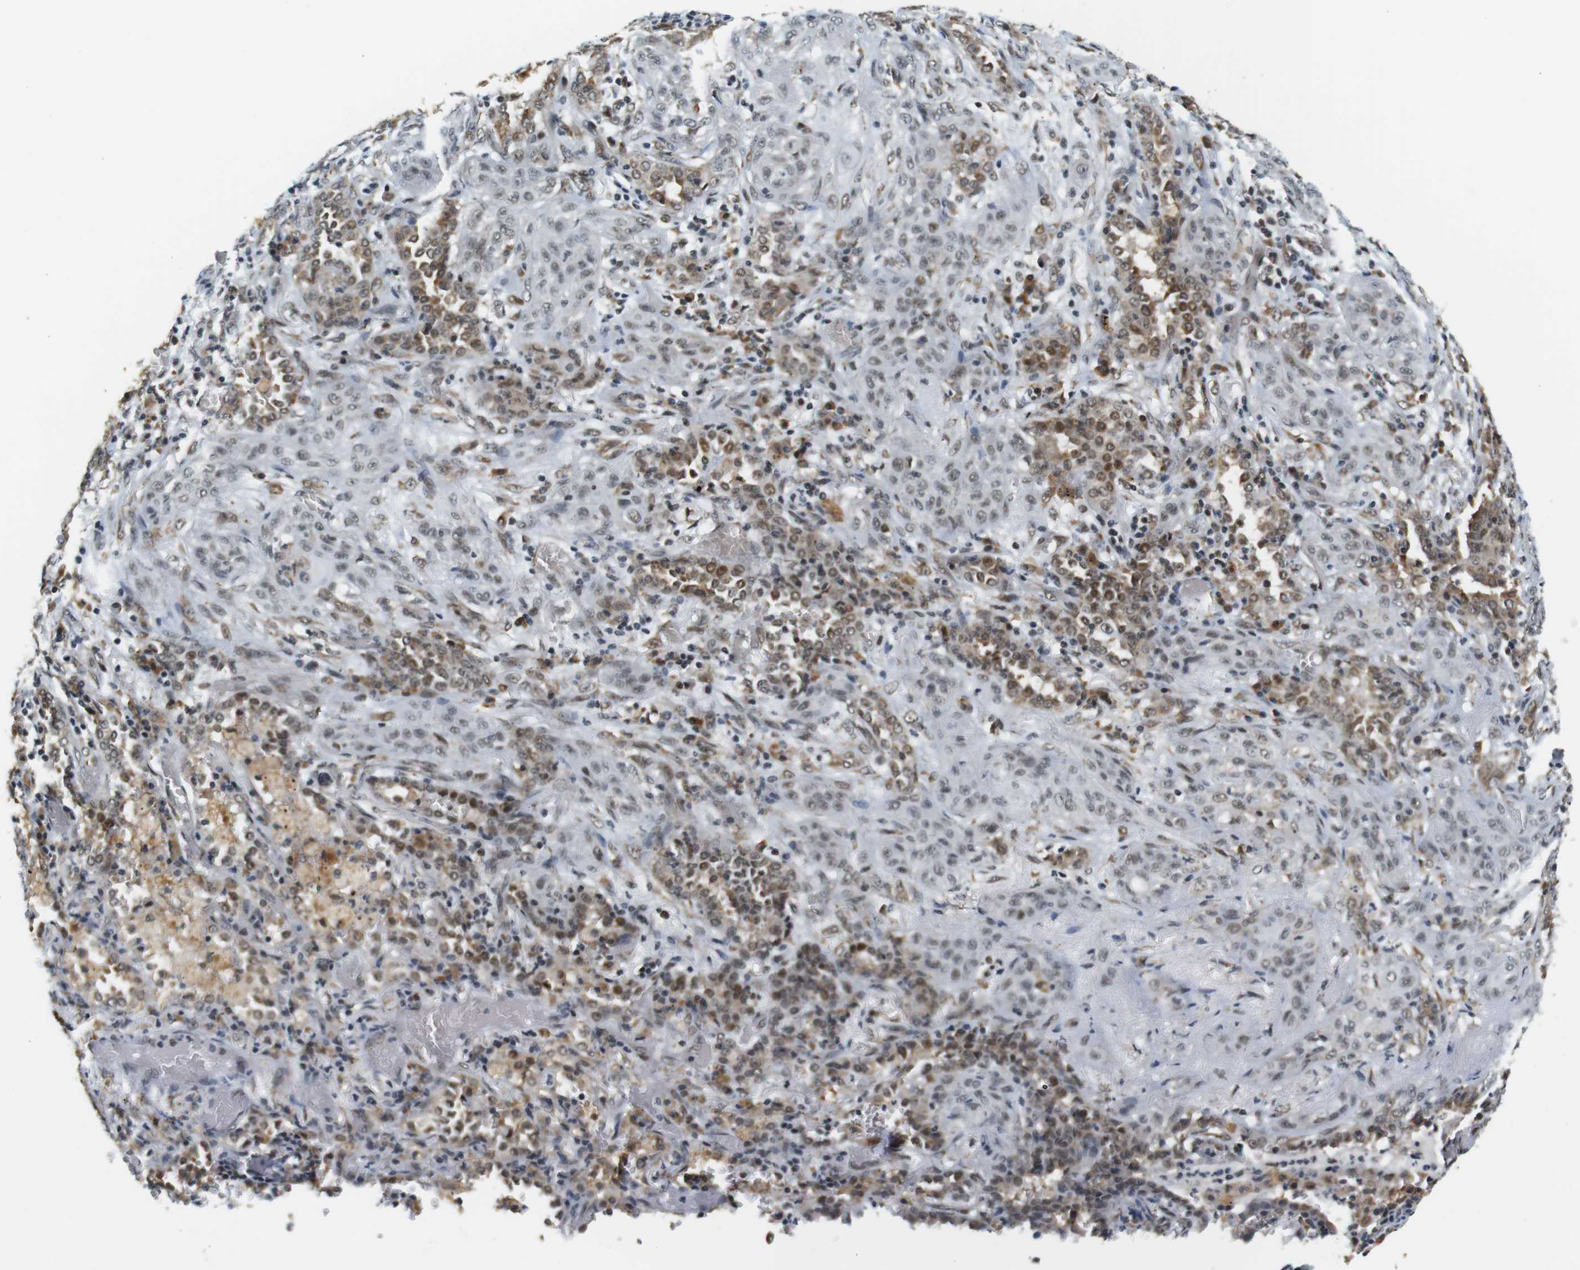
{"staining": {"intensity": "moderate", "quantity": "25%-75%", "location": "cytoplasmic/membranous,nuclear"}, "tissue": "lung cancer", "cell_type": "Tumor cells", "image_type": "cancer", "snomed": [{"axis": "morphology", "description": "Squamous cell carcinoma, NOS"}, {"axis": "topography", "description": "Lung"}], "caption": "The image shows staining of lung cancer (squamous cell carcinoma), revealing moderate cytoplasmic/membranous and nuclear protein positivity (brown color) within tumor cells.", "gene": "RNF38", "patient": {"sex": "female", "age": 47}}